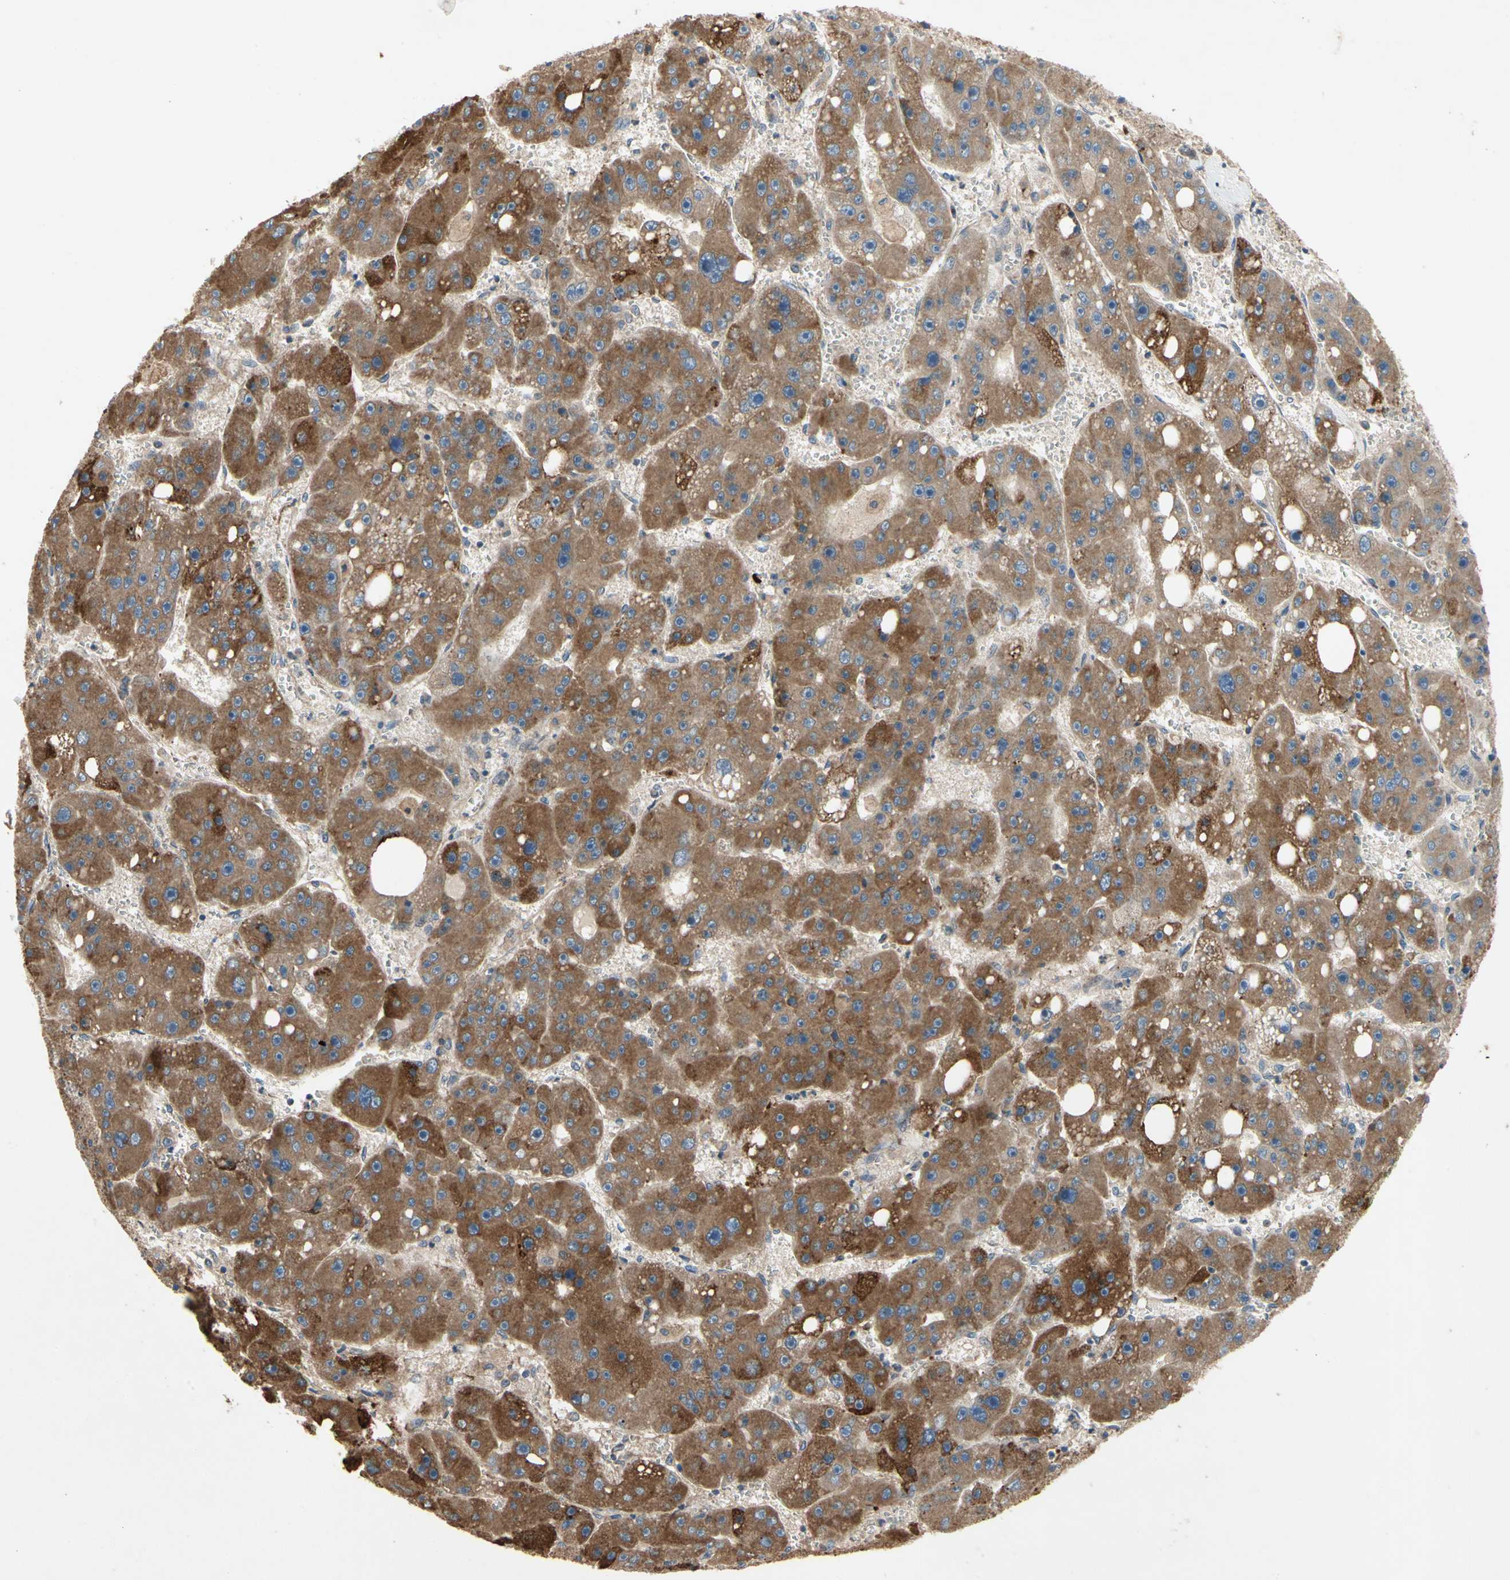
{"staining": {"intensity": "strong", "quantity": ">75%", "location": "cytoplasmic/membranous"}, "tissue": "liver cancer", "cell_type": "Tumor cells", "image_type": "cancer", "snomed": [{"axis": "morphology", "description": "Carcinoma, Hepatocellular, NOS"}, {"axis": "topography", "description": "Liver"}], "caption": "Protein staining of hepatocellular carcinoma (liver) tissue displays strong cytoplasmic/membranous positivity in approximately >75% of tumor cells.", "gene": "XYLT1", "patient": {"sex": "female", "age": 61}}